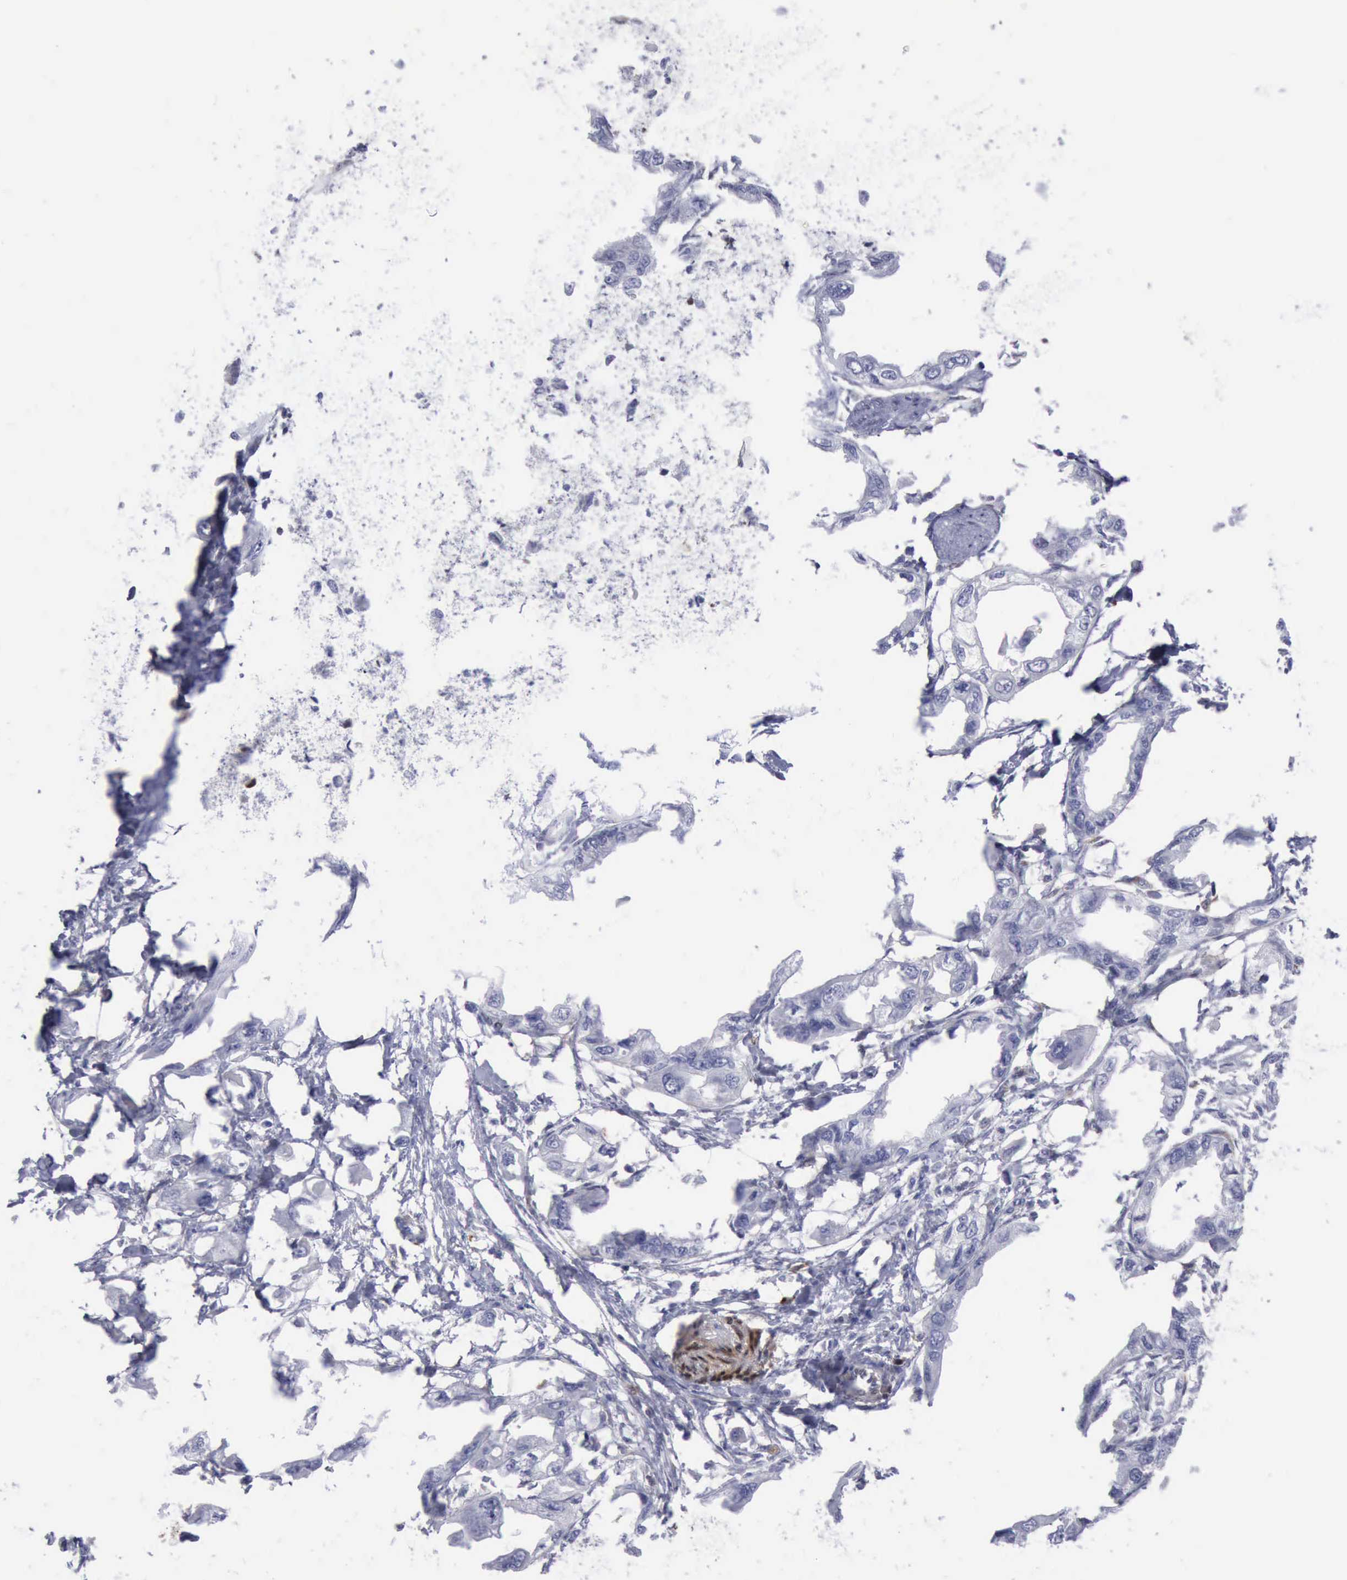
{"staining": {"intensity": "negative", "quantity": "none", "location": "none"}, "tissue": "endometrial cancer", "cell_type": "Tumor cells", "image_type": "cancer", "snomed": [{"axis": "morphology", "description": "Adenocarcinoma, NOS"}, {"axis": "topography", "description": "Endometrium"}], "caption": "High power microscopy histopathology image of an immunohistochemistry (IHC) photomicrograph of endometrial cancer (adenocarcinoma), revealing no significant positivity in tumor cells.", "gene": "FHL1", "patient": {"sex": "female", "age": 67}}